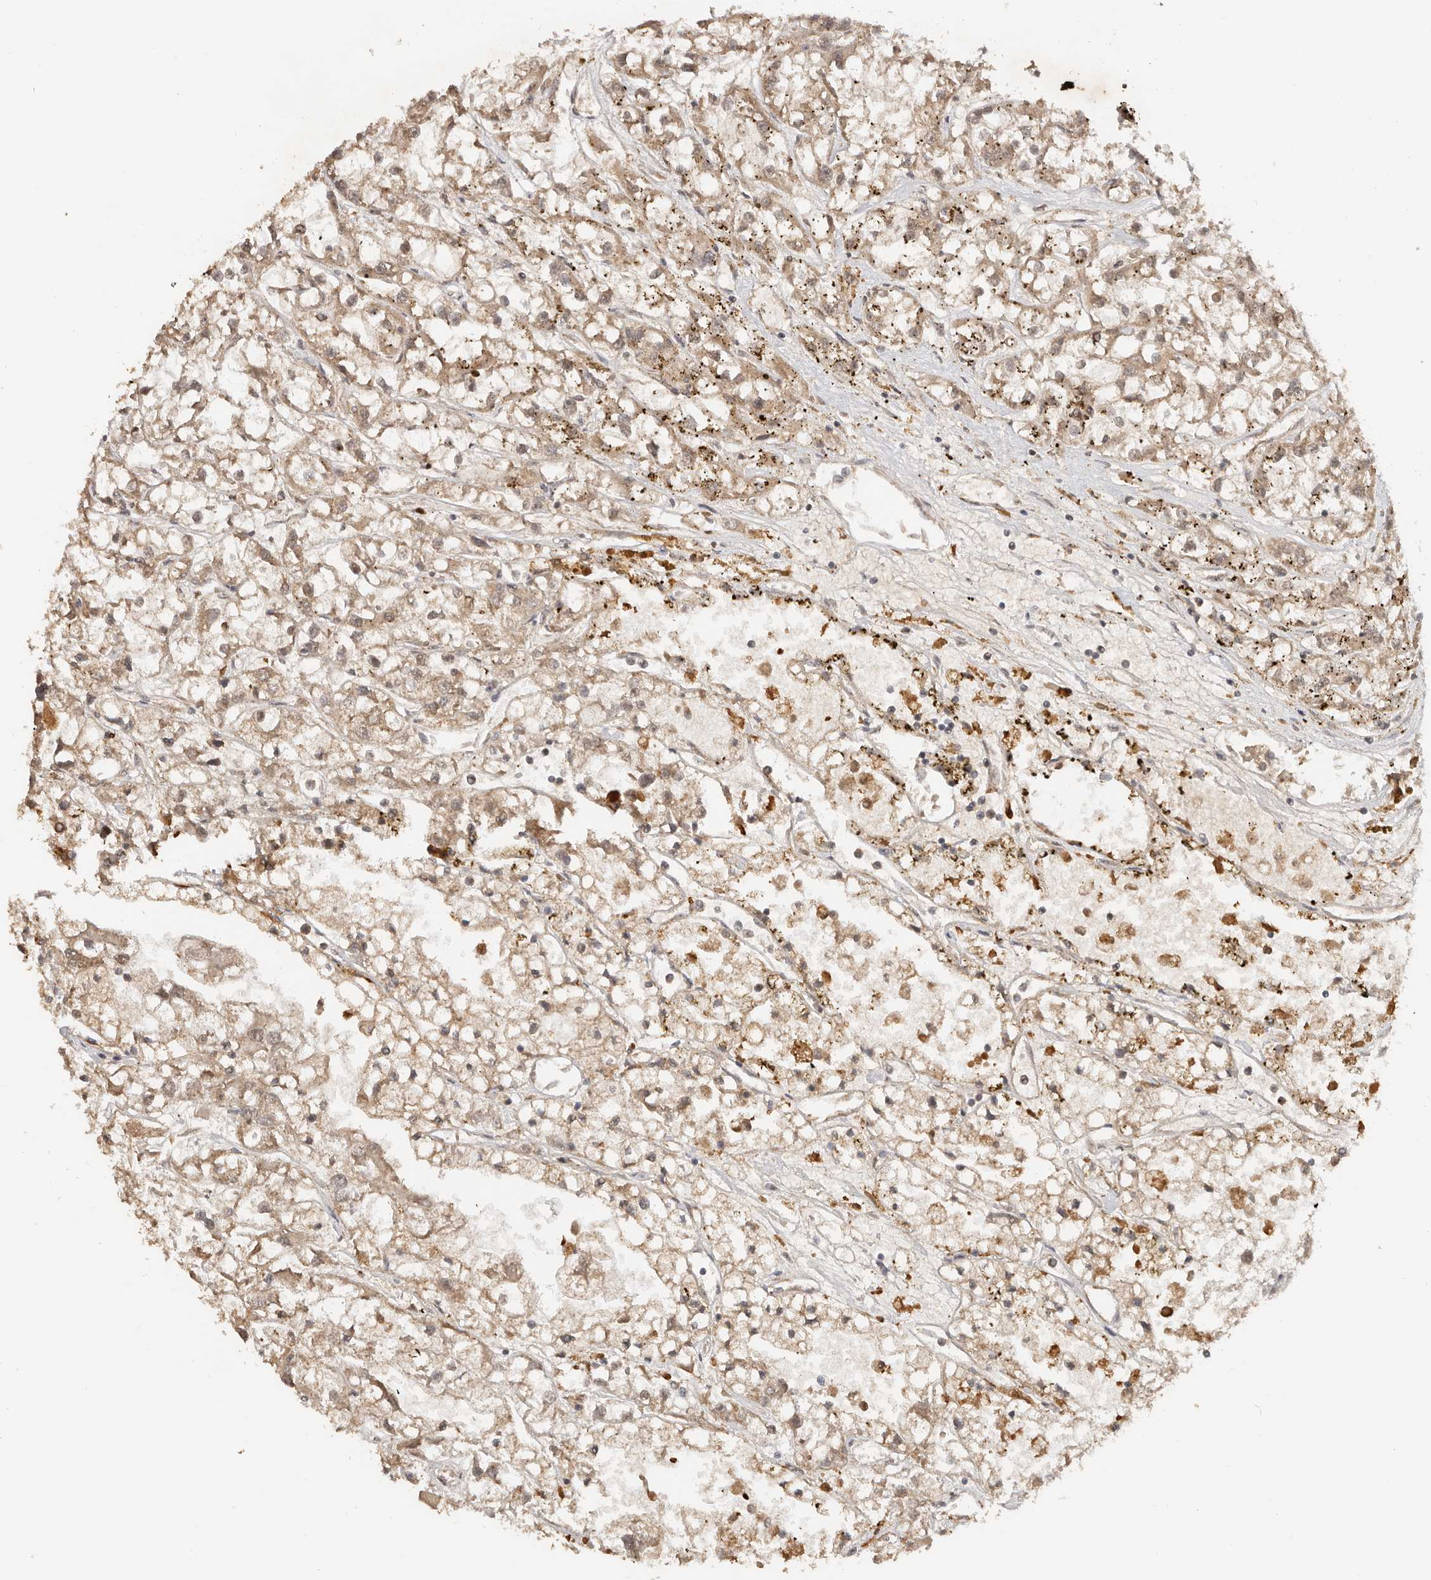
{"staining": {"intensity": "moderate", "quantity": ">75%", "location": "cytoplasmic/membranous,nuclear"}, "tissue": "renal cancer", "cell_type": "Tumor cells", "image_type": "cancer", "snomed": [{"axis": "morphology", "description": "Adenocarcinoma, NOS"}, {"axis": "topography", "description": "Kidney"}], "caption": "Immunohistochemical staining of human renal cancer displays medium levels of moderate cytoplasmic/membranous and nuclear protein expression in approximately >75% of tumor cells.", "gene": "SEC14L1", "patient": {"sex": "female", "age": 52}}